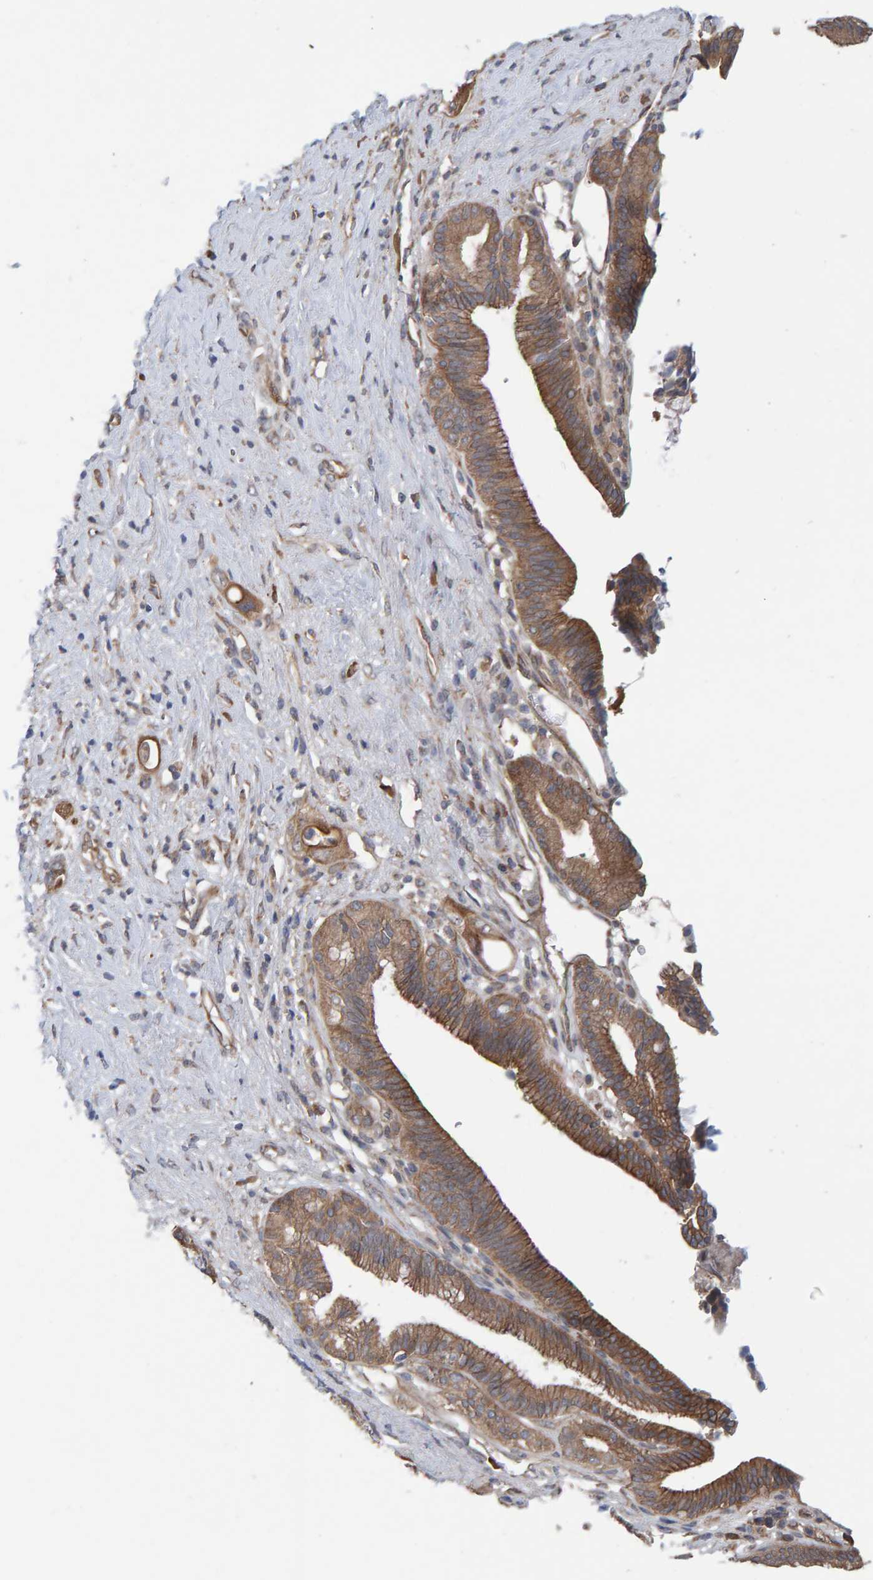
{"staining": {"intensity": "moderate", "quantity": ">75%", "location": "cytoplasmic/membranous"}, "tissue": "pancreatic cancer", "cell_type": "Tumor cells", "image_type": "cancer", "snomed": [{"axis": "morphology", "description": "Adenocarcinoma, NOS"}, {"axis": "topography", "description": "Pancreas"}], "caption": "Immunohistochemical staining of human pancreatic adenocarcinoma exhibits medium levels of moderate cytoplasmic/membranous expression in approximately >75% of tumor cells.", "gene": "LRSAM1", "patient": {"sex": "male", "age": 59}}